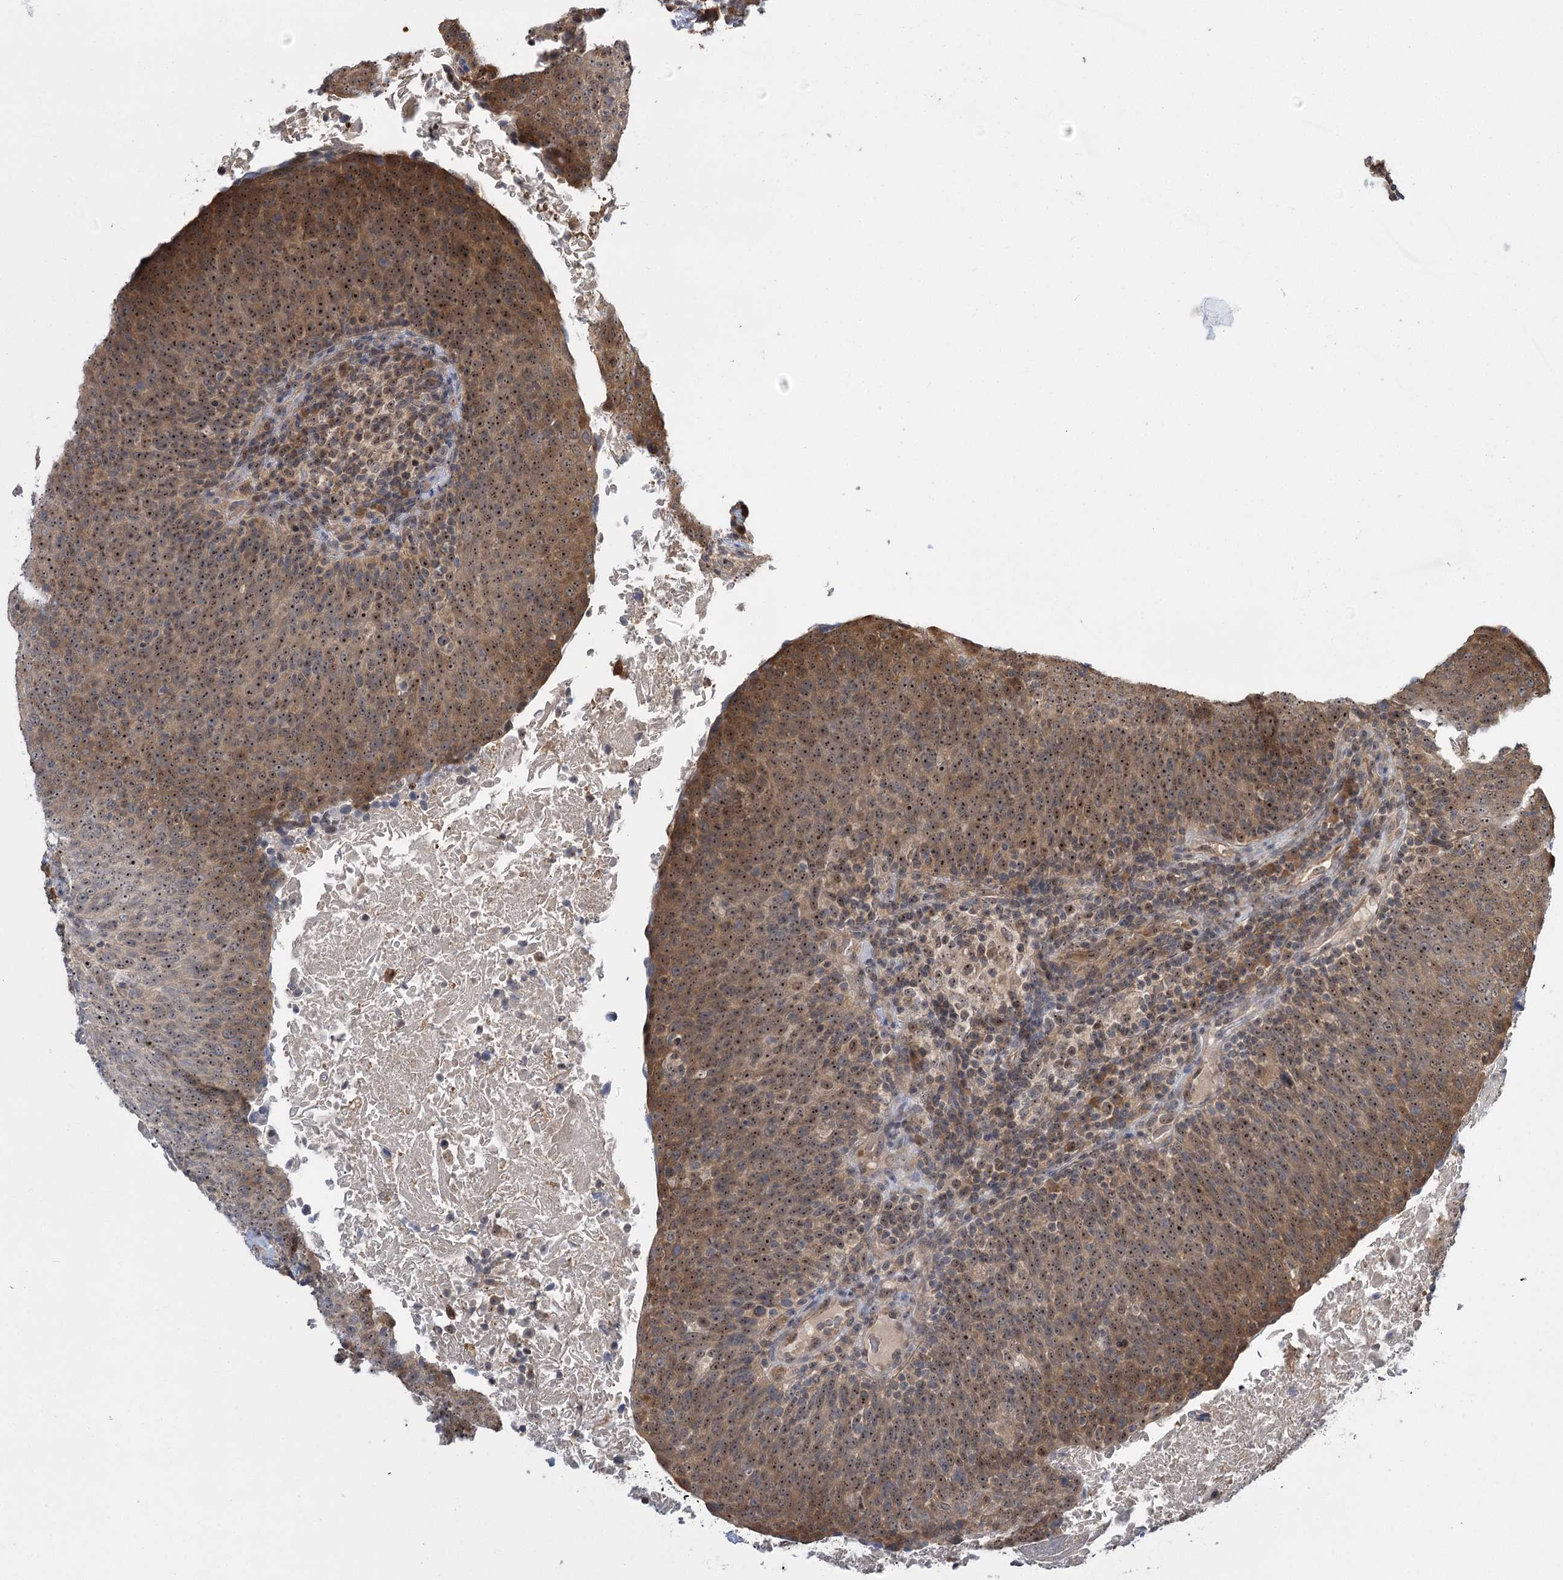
{"staining": {"intensity": "moderate", "quantity": ">75%", "location": "cytoplasmic/membranous,nuclear"}, "tissue": "head and neck cancer", "cell_type": "Tumor cells", "image_type": "cancer", "snomed": [{"axis": "morphology", "description": "Squamous cell carcinoma, NOS"}, {"axis": "morphology", "description": "Squamous cell carcinoma, metastatic, NOS"}, {"axis": "topography", "description": "Lymph node"}, {"axis": "topography", "description": "Head-Neck"}], "caption": "This is a histology image of immunohistochemistry (IHC) staining of head and neck cancer (metastatic squamous cell carcinoma), which shows moderate expression in the cytoplasmic/membranous and nuclear of tumor cells.", "gene": "SERGEF", "patient": {"sex": "male", "age": 62}}